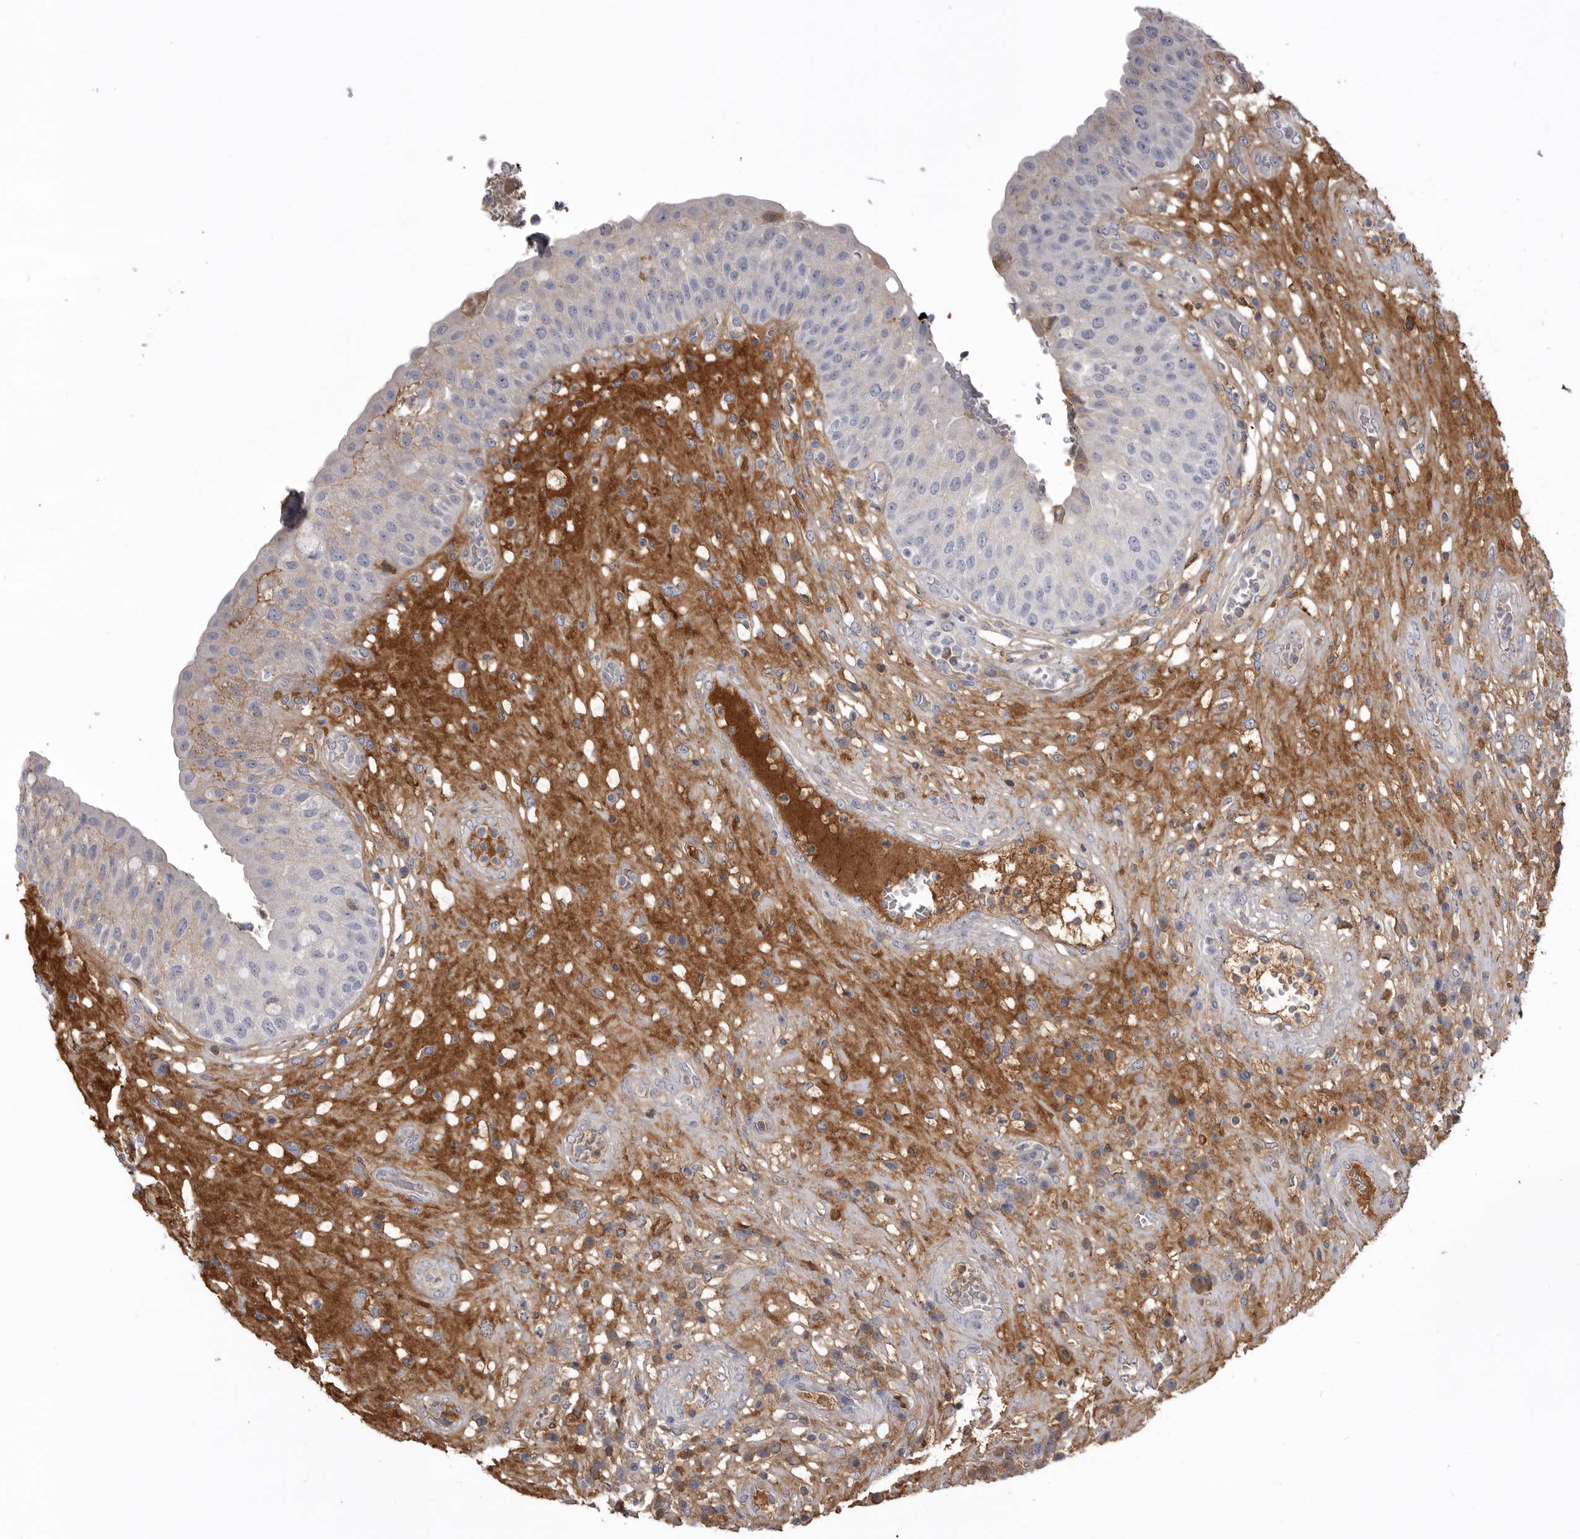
{"staining": {"intensity": "negative", "quantity": "none", "location": "none"}, "tissue": "urinary bladder", "cell_type": "Urothelial cells", "image_type": "normal", "snomed": [{"axis": "morphology", "description": "Normal tissue, NOS"}, {"axis": "topography", "description": "Urinary bladder"}], "caption": "Histopathology image shows no significant protein staining in urothelial cells of normal urinary bladder. Brightfield microscopy of immunohistochemistry stained with DAB (3,3'-diaminobenzidine) (brown) and hematoxylin (blue), captured at high magnification.", "gene": "AHSG", "patient": {"sex": "female", "age": 62}}